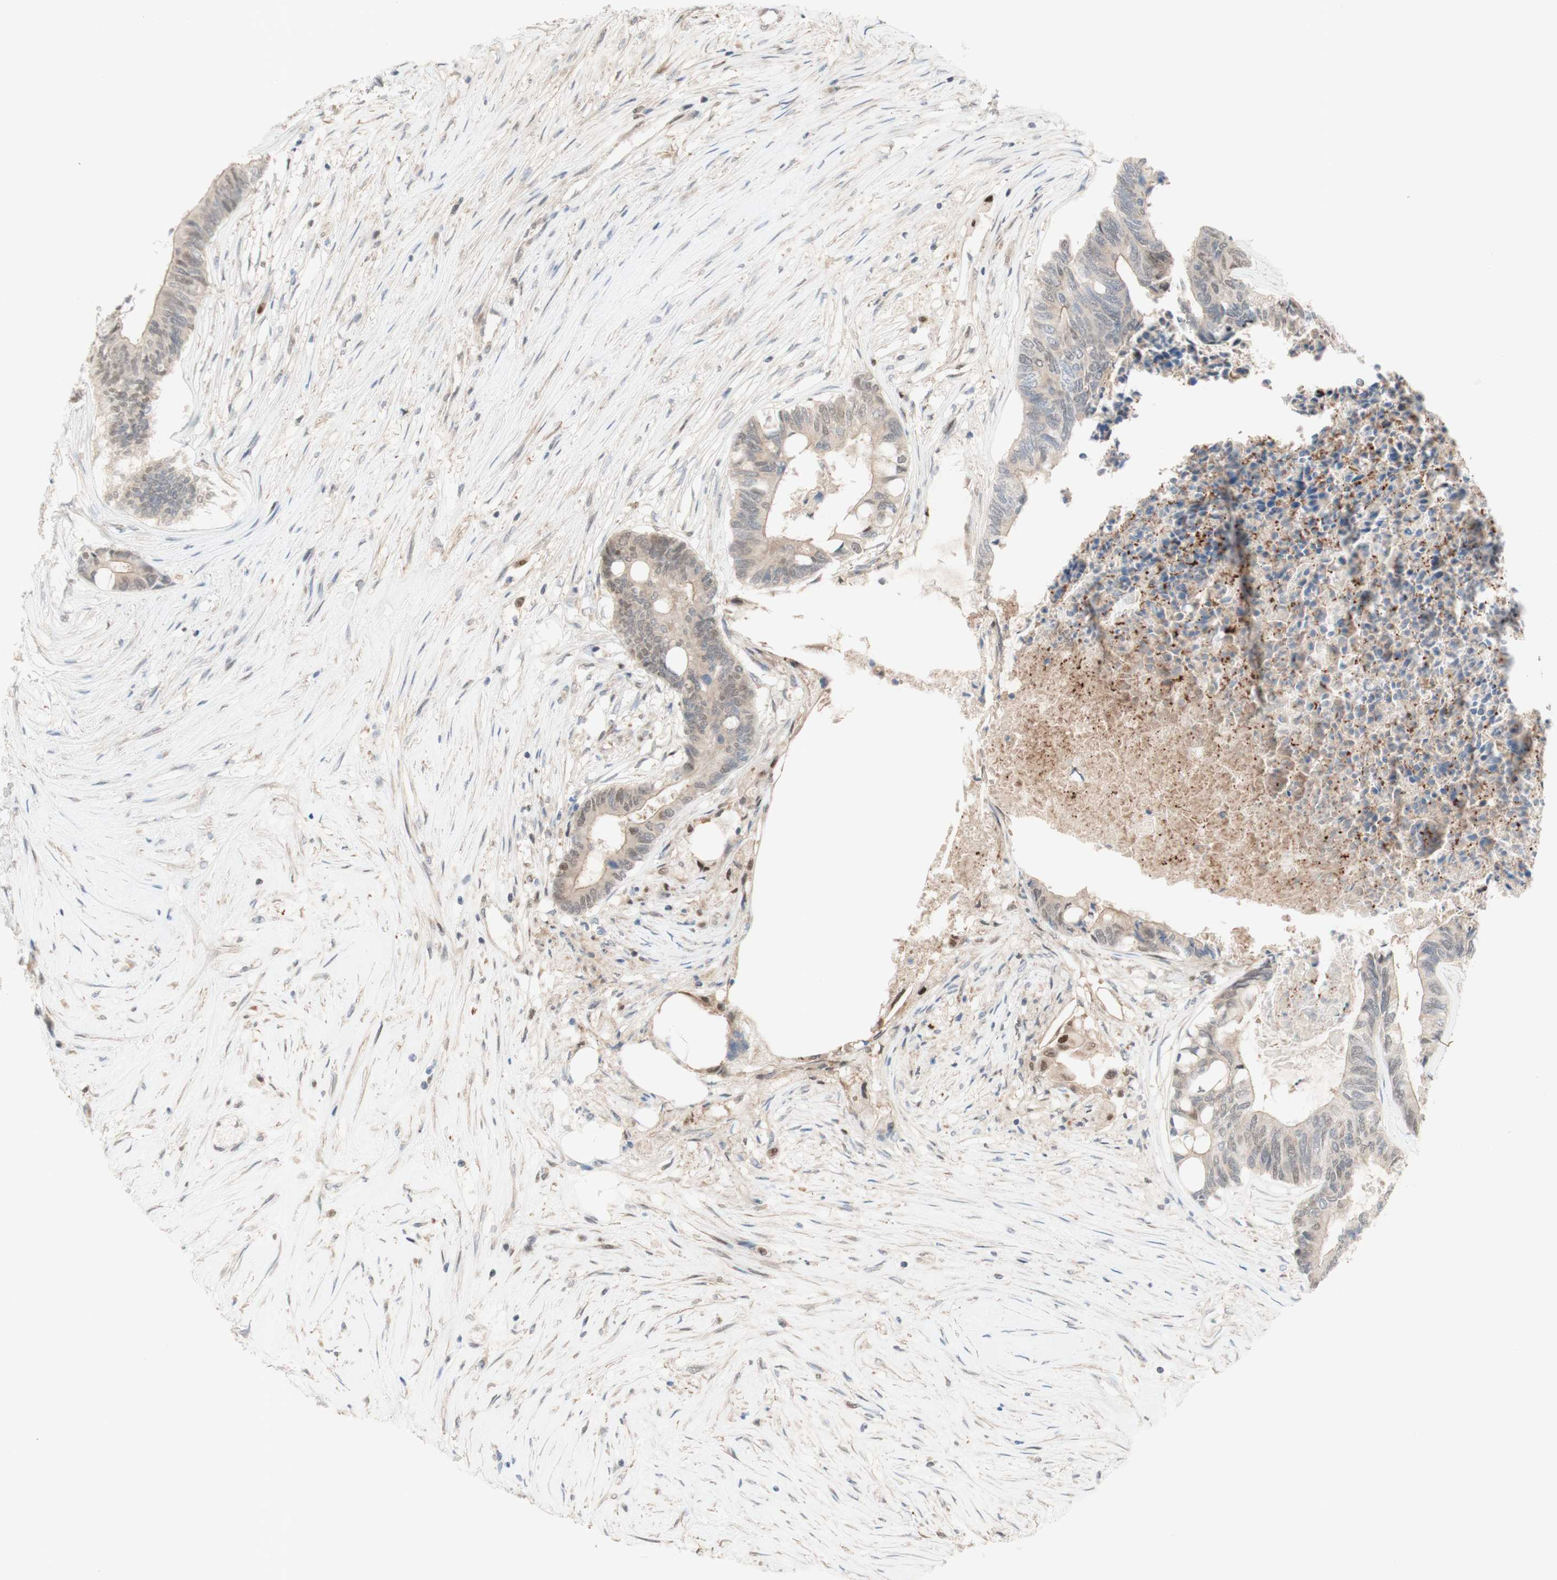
{"staining": {"intensity": "weak", "quantity": "25%-75%", "location": "cytoplasmic/membranous,nuclear"}, "tissue": "colorectal cancer", "cell_type": "Tumor cells", "image_type": "cancer", "snomed": [{"axis": "morphology", "description": "Adenocarcinoma, NOS"}, {"axis": "topography", "description": "Rectum"}], "caption": "Adenocarcinoma (colorectal) tissue exhibits weak cytoplasmic/membranous and nuclear expression in about 25%-75% of tumor cells", "gene": "RFNG", "patient": {"sex": "male", "age": 63}}